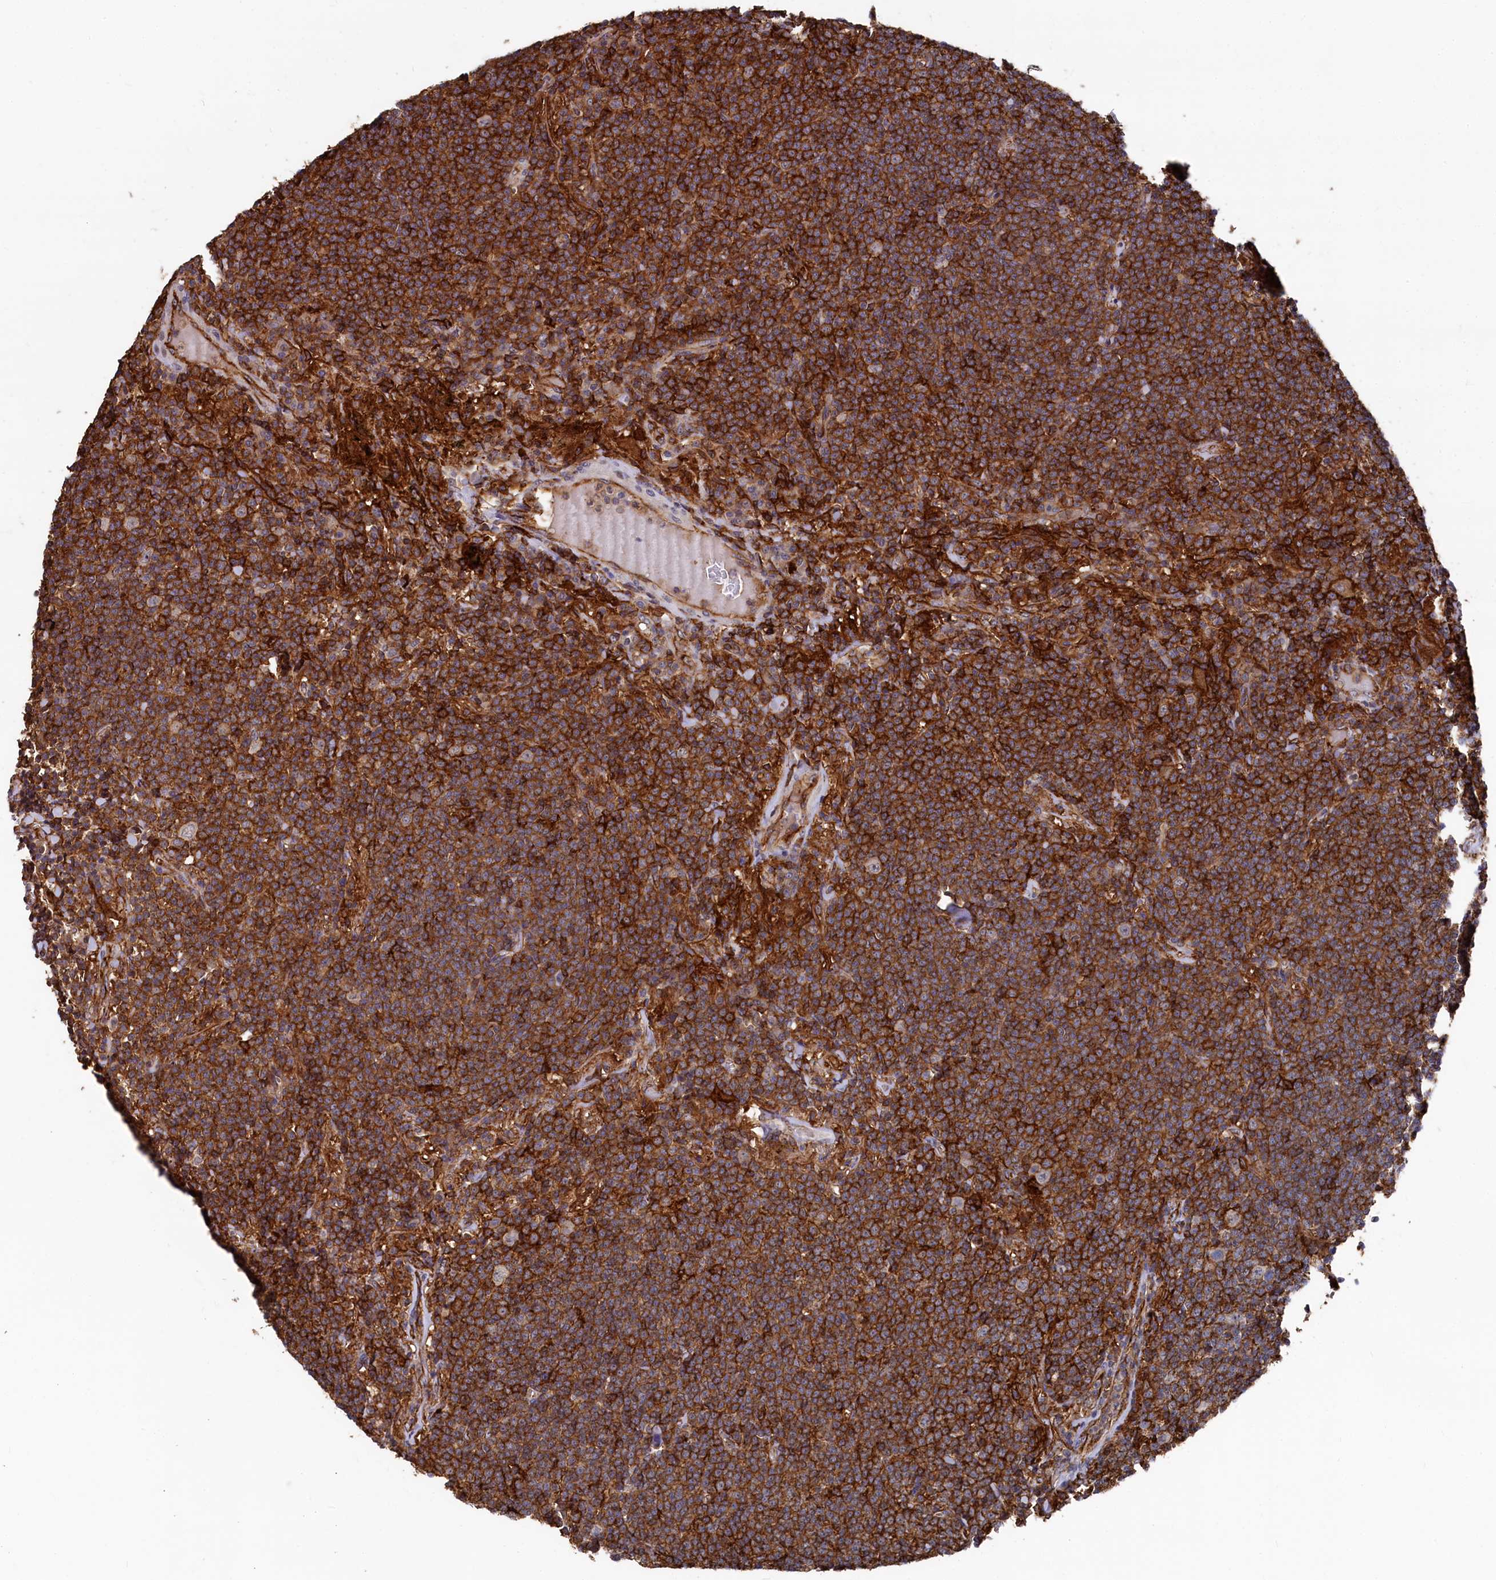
{"staining": {"intensity": "strong", "quantity": ">75%", "location": "cytoplasmic/membranous"}, "tissue": "lymphoma", "cell_type": "Tumor cells", "image_type": "cancer", "snomed": [{"axis": "morphology", "description": "Malignant lymphoma, non-Hodgkin's type, Low grade"}, {"axis": "topography", "description": "Lung"}], "caption": "Immunohistochemistry histopathology image of human low-grade malignant lymphoma, non-Hodgkin's type stained for a protein (brown), which exhibits high levels of strong cytoplasmic/membranous staining in about >75% of tumor cells.", "gene": "PLEKHO2", "patient": {"sex": "female", "age": 71}}